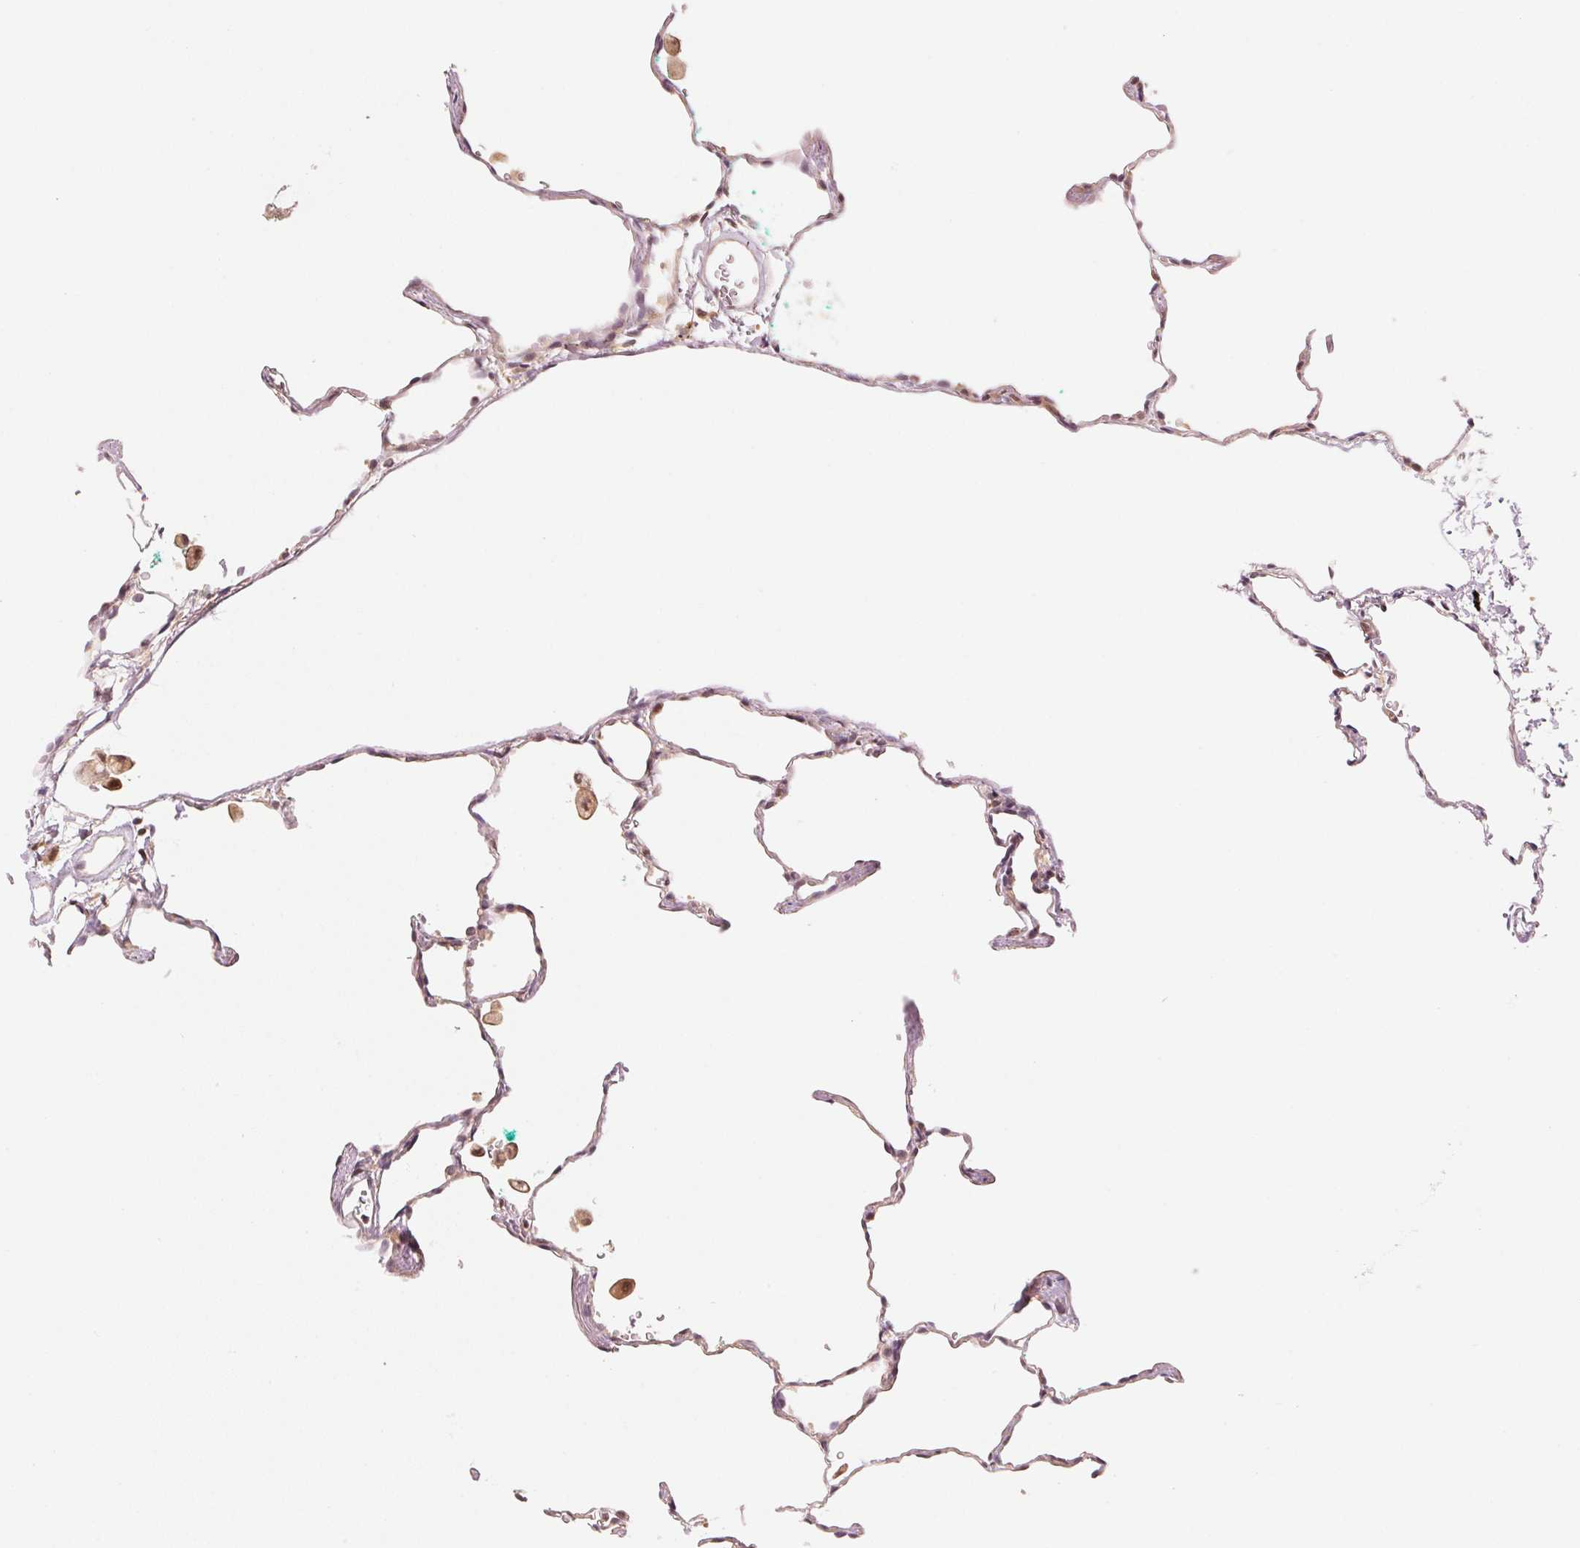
{"staining": {"intensity": "weak", "quantity": "<25%", "location": "cytoplasmic/membranous,nuclear"}, "tissue": "lung", "cell_type": "Alveolar cells", "image_type": "normal", "snomed": [{"axis": "morphology", "description": "Normal tissue, NOS"}, {"axis": "topography", "description": "Lung"}], "caption": "The immunohistochemistry histopathology image has no significant expression in alveolar cells of lung.", "gene": "PRKN", "patient": {"sex": "female", "age": 47}}